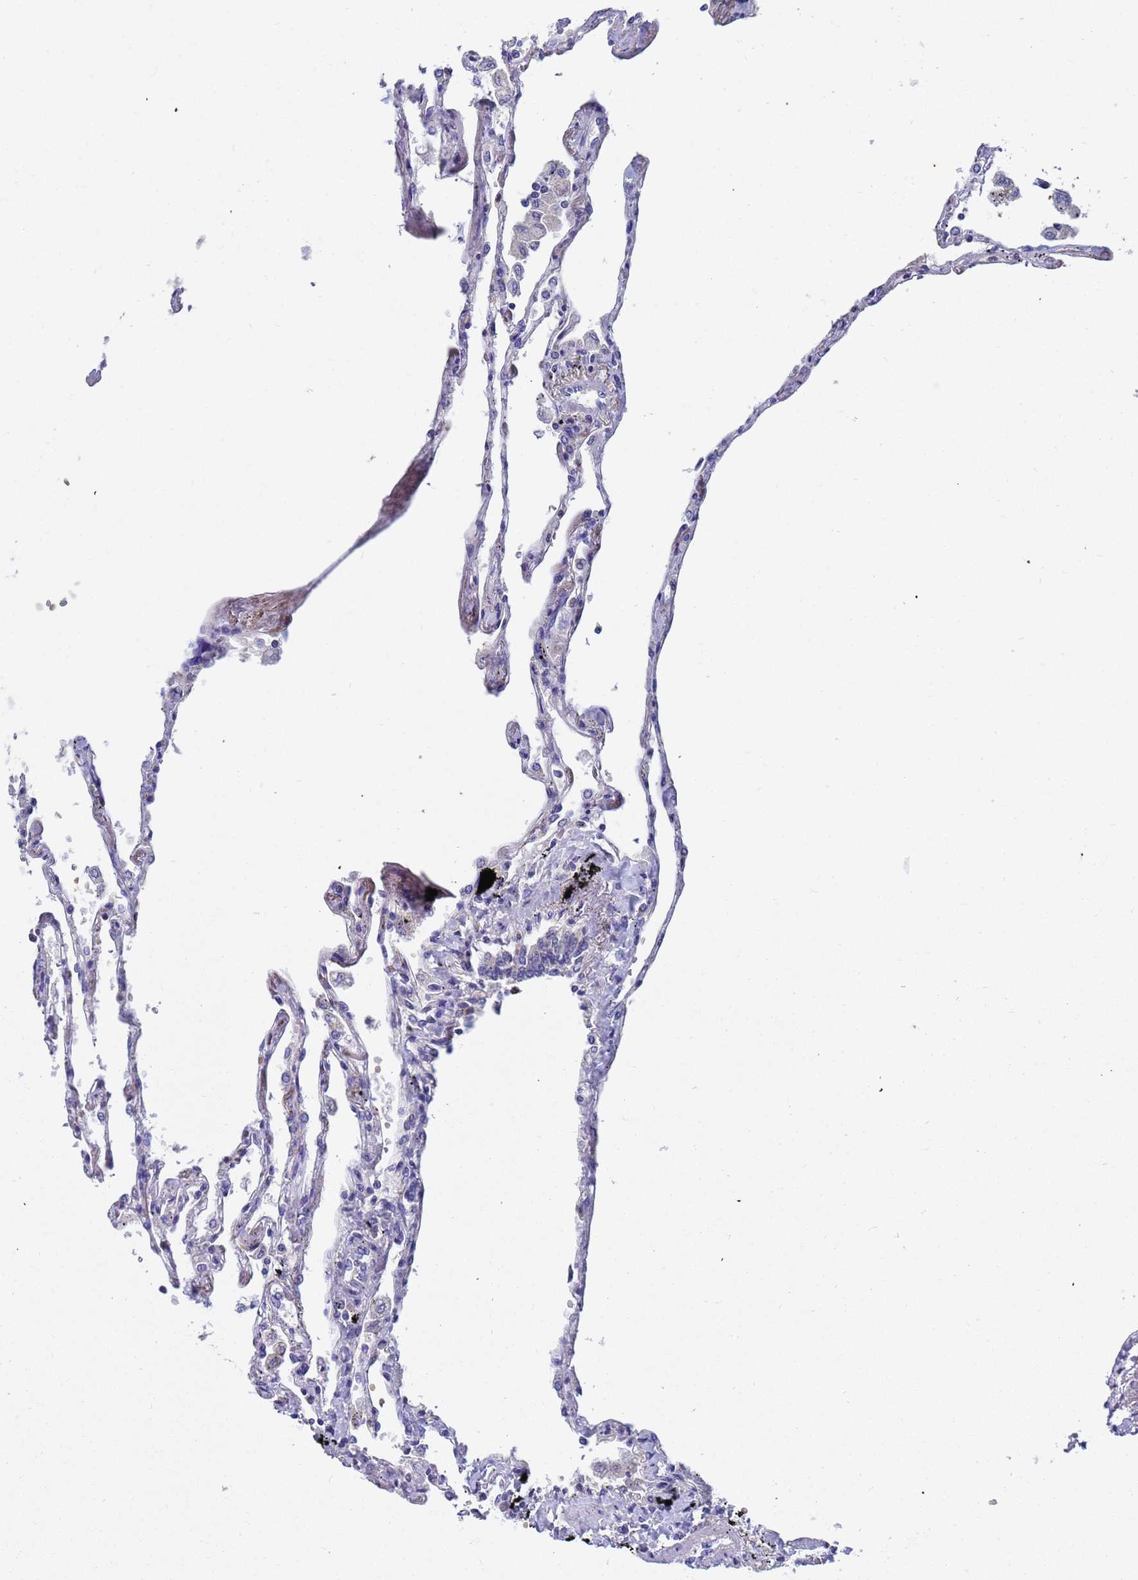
{"staining": {"intensity": "weak", "quantity": "<25%", "location": "cytoplasmic/membranous"}, "tissue": "lung", "cell_type": "Alveolar cells", "image_type": "normal", "snomed": [{"axis": "morphology", "description": "Normal tissue, NOS"}, {"axis": "topography", "description": "Lung"}], "caption": "DAB immunohistochemical staining of normal human lung demonstrates no significant staining in alveolar cells. Brightfield microscopy of IHC stained with DAB (brown) and hematoxylin (blue), captured at high magnification.", "gene": "TTLL11", "patient": {"sex": "female", "age": 67}}